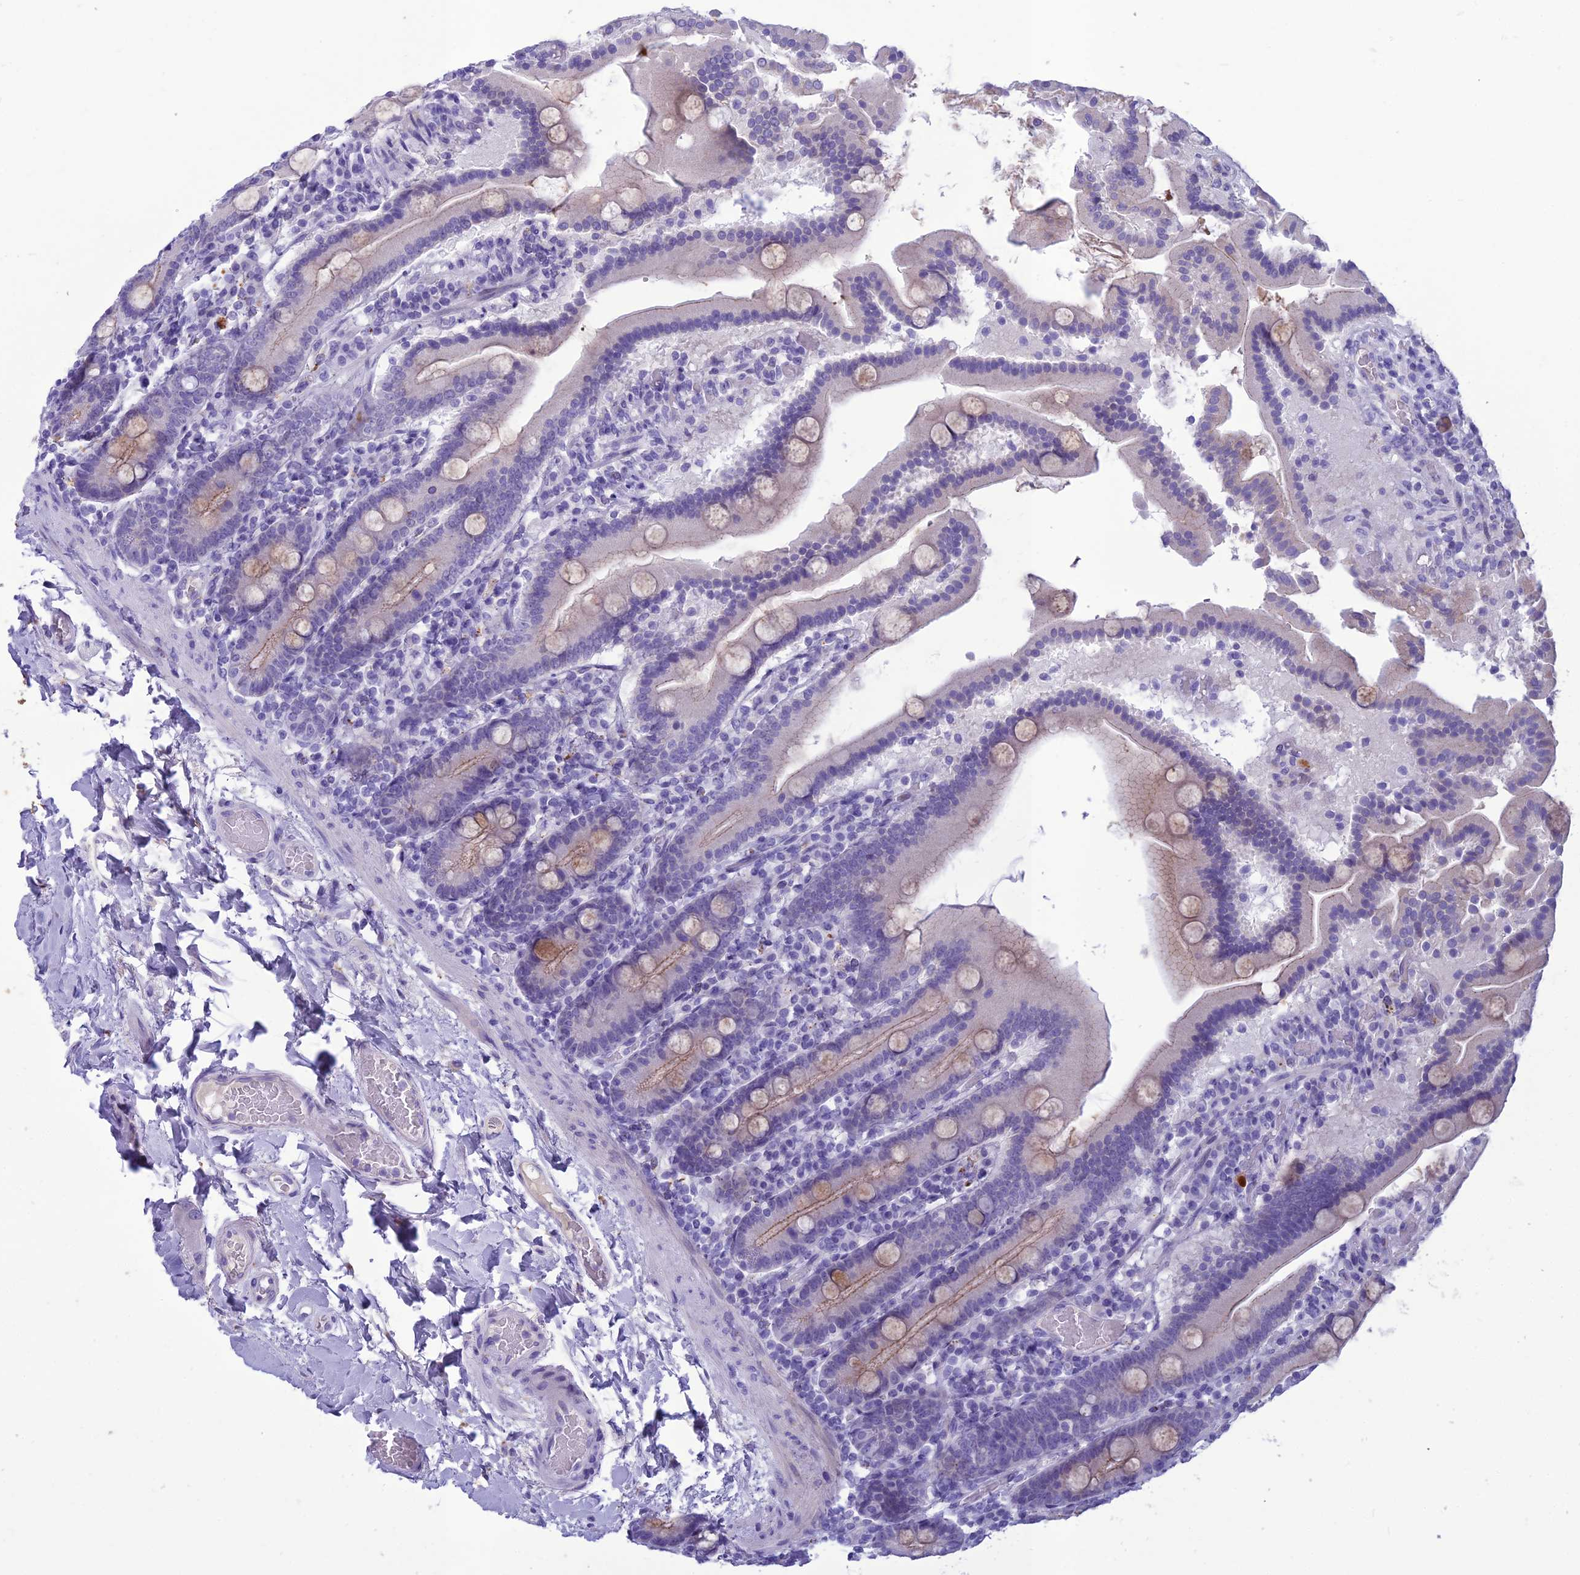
{"staining": {"intensity": "moderate", "quantity": "<25%", "location": "cytoplasmic/membranous"}, "tissue": "duodenum", "cell_type": "Glandular cells", "image_type": "normal", "snomed": [{"axis": "morphology", "description": "Normal tissue, NOS"}, {"axis": "topography", "description": "Duodenum"}], "caption": "High-power microscopy captured an immunohistochemistry (IHC) image of unremarkable duodenum, revealing moderate cytoplasmic/membranous staining in approximately <25% of glandular cells.", "gene": "IFT172", "patient": {"sex": "male", "age": 55}}